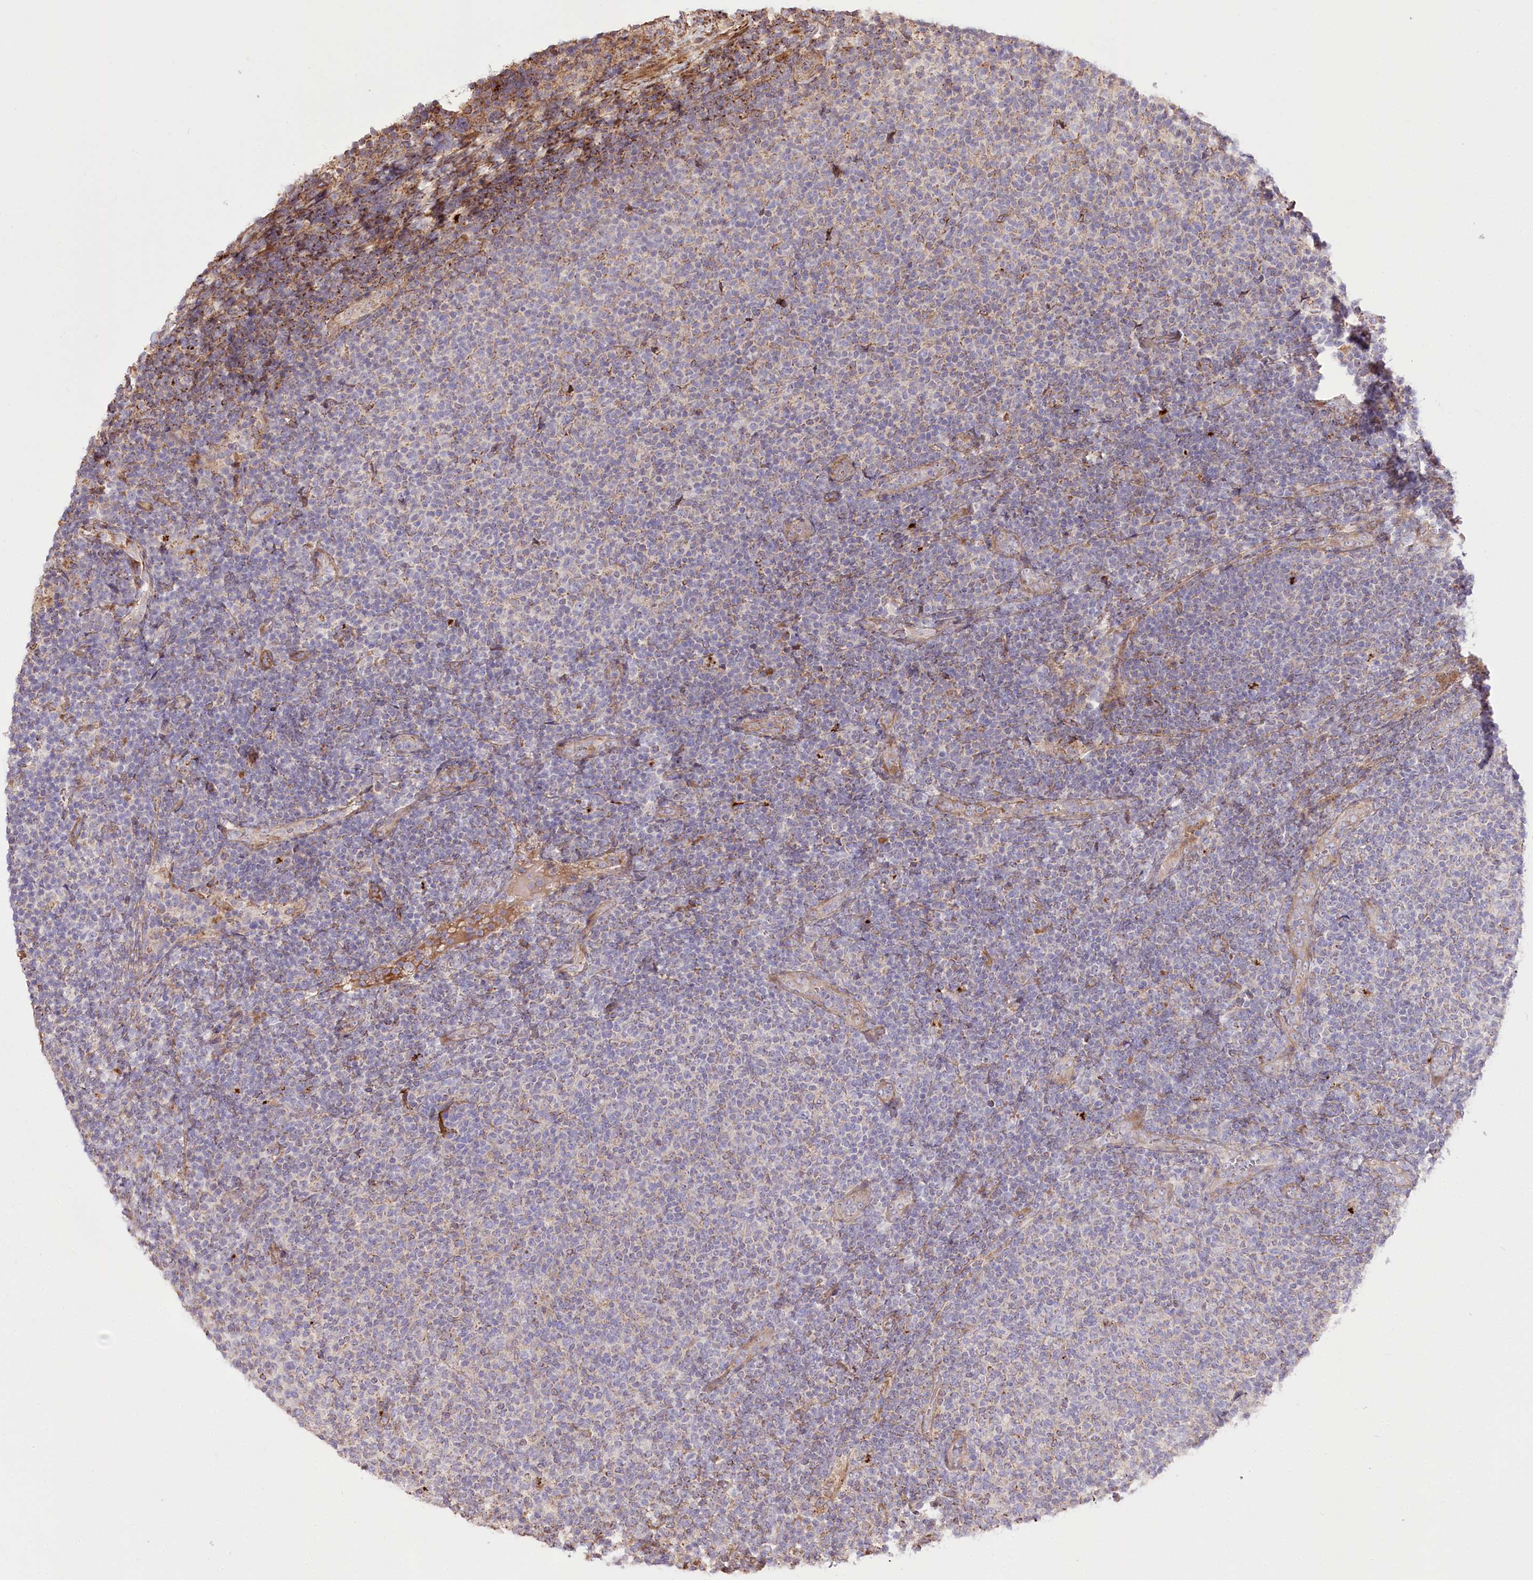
{"staining": {"intensity": "negative", "quantity": "none", "location": "none"}, "tissue": "lymphoma", "cell_type": "Tumor cells", "image_type": "cancer", "snomed": [{"axis": "morphology", "description": "Malignant lymphoma, non-Hodgkin's type, Low grade"}, {"axis": "topography", "description": "Lymph node"}], "caption": "A high-resolution micrograph shows immunohistochemistry (IHC) staining of lymphoma, which shows no significant expression in tumor cells.", "gene": "RNF24", "patient": {"sex": "male", "age": 66}}